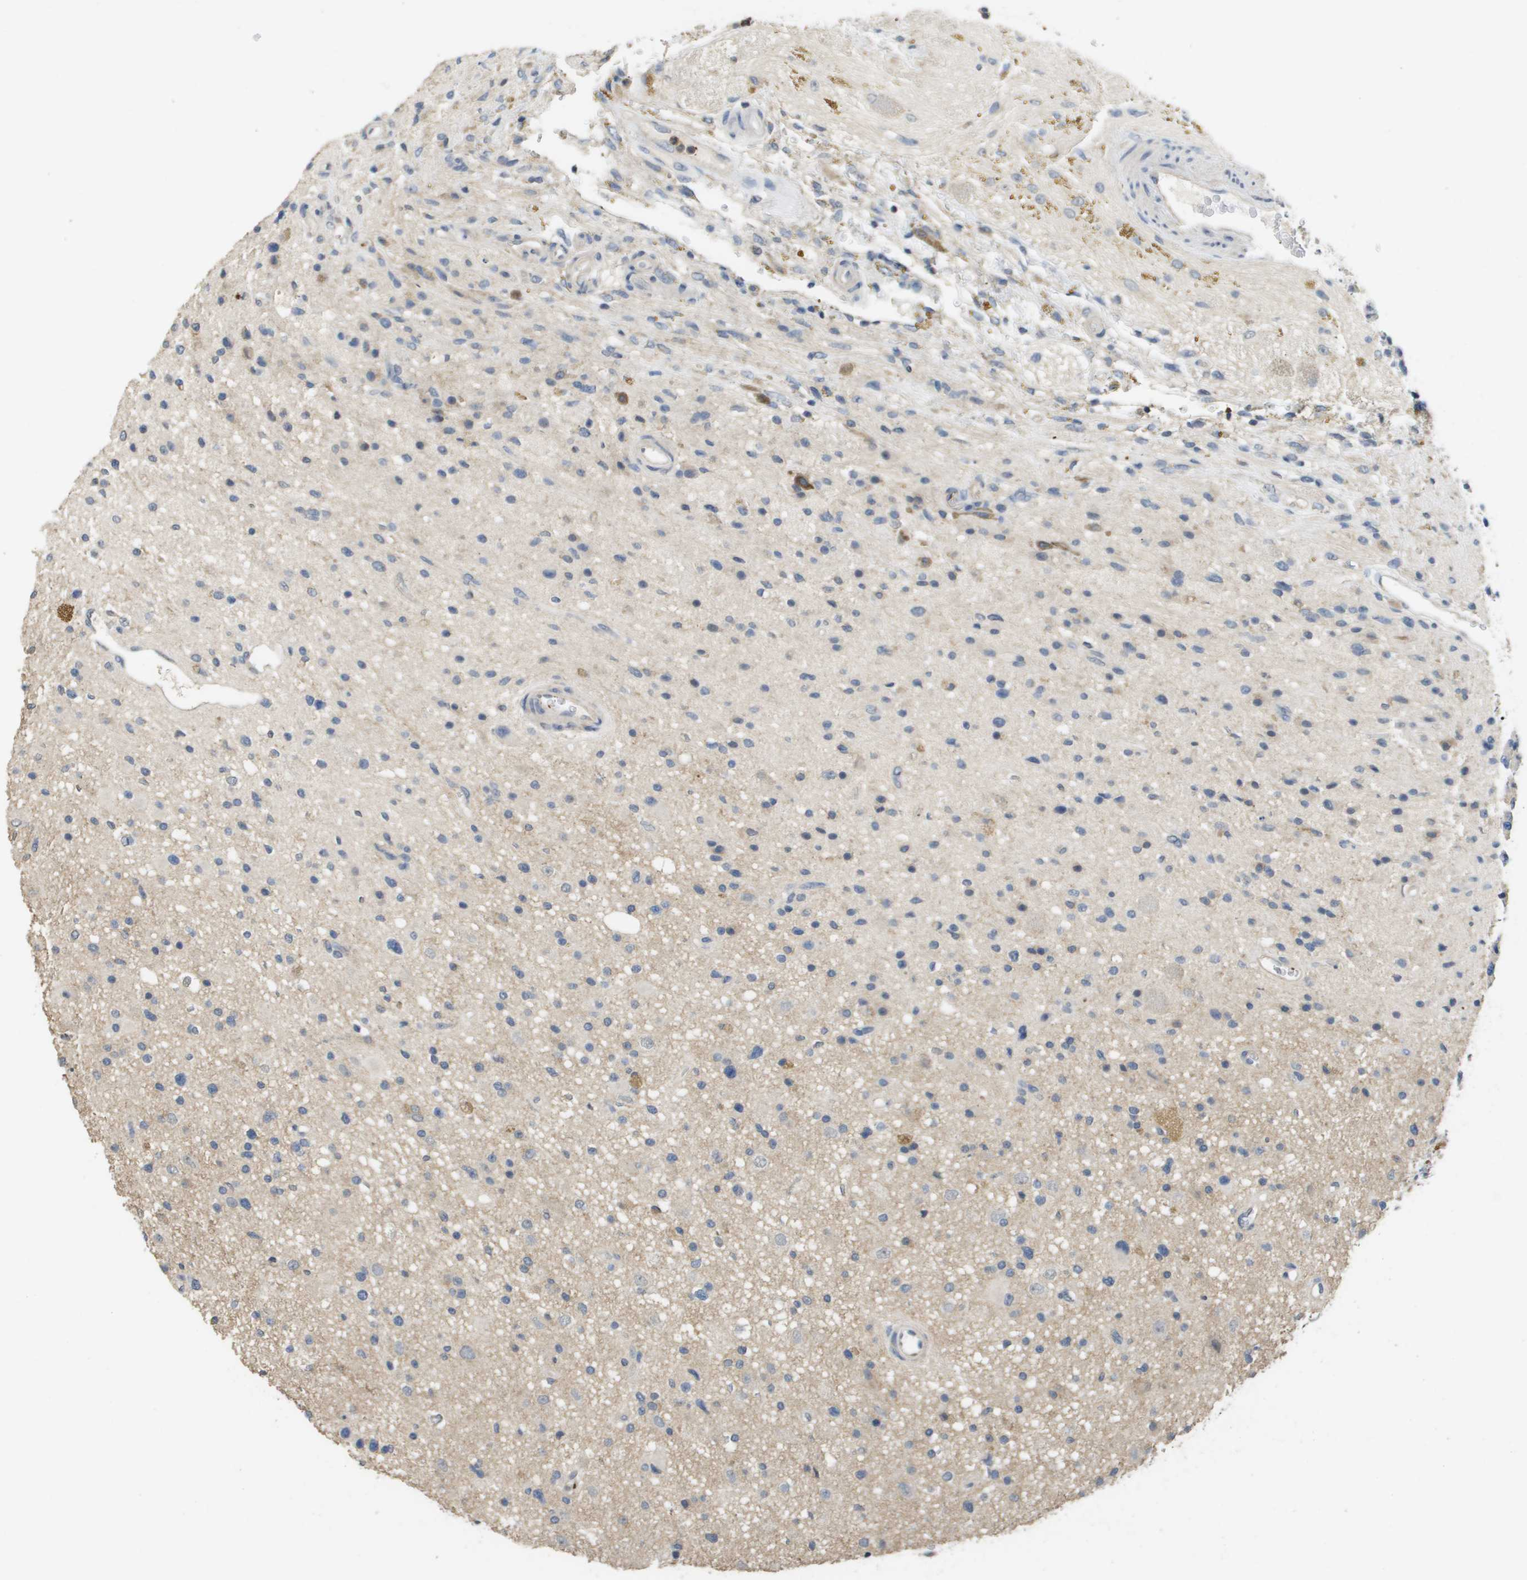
{"staining": {"intensity": "negative", "quantity": "none", "location": "none"}, "tissue": "glioma", "cell_type": "Tumor cells", "image_type": "cancer", "snomed": [{"axis": "morphology", "description": "Glioma, malignant, High grade"}, {"axis": "topography", "description": "Brain"}], "caption": "Photomicrograph shows no protein staining in tumor cells of glioma tissue.", "gene": "RAB27B", "patient": {"sex": "male", "age": 33}}